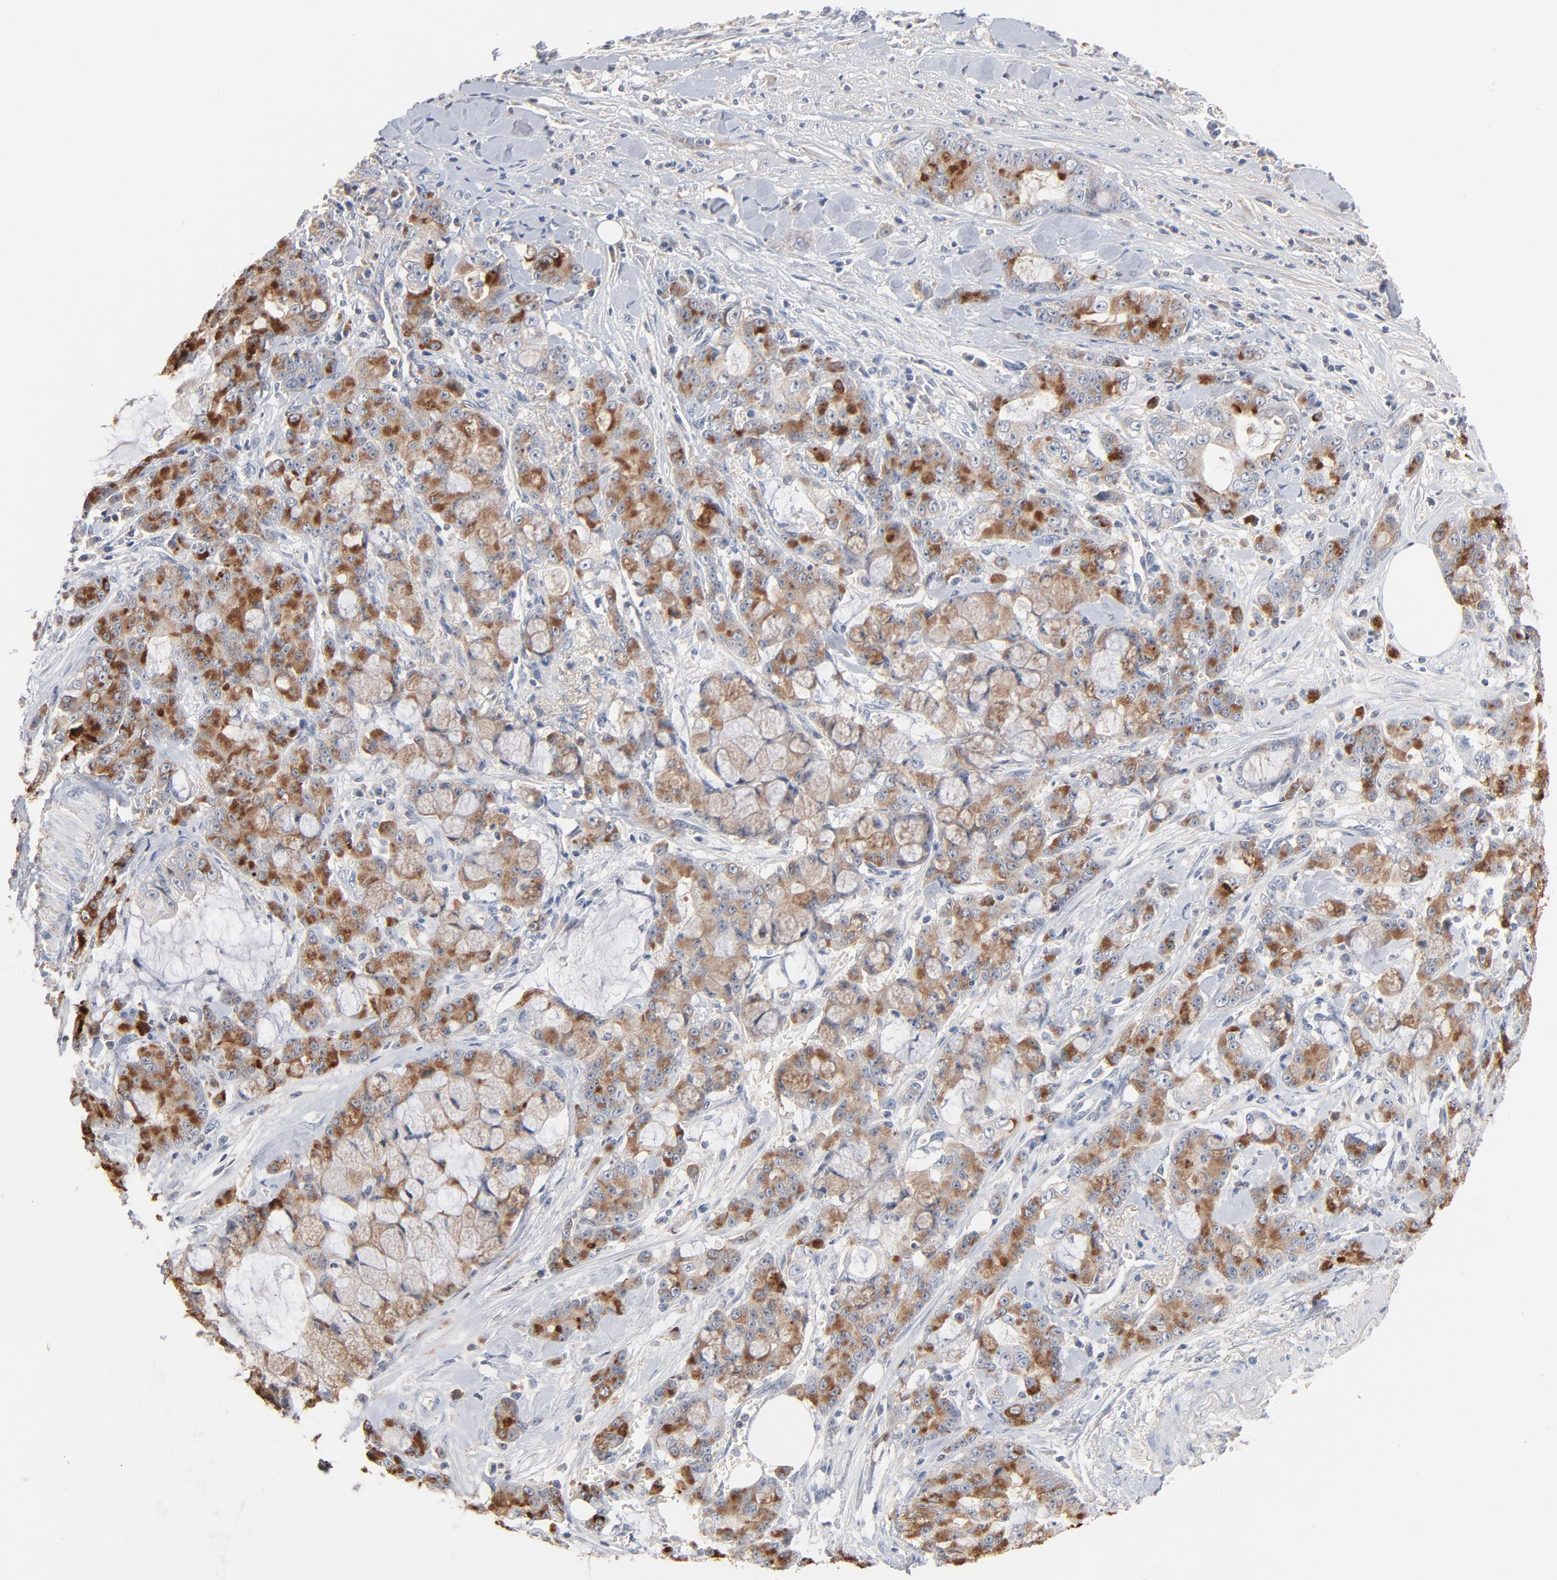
{"staining": {"intensity": "moderate", "quantity": "25%-75%", "location": "cytoplasmic/membranous"}, "tissue": "pancreatic cancer", "cell_type": "Tumor cells", "image_type": "cancer", "snomed": [{"axis": "morphology", "description": "Adenocarcinoma, NOS"}, {"axis": "topography", "description": "Pancreas"}], "caption": "Immunohistochemical staining of human pancreatic cancer exhibits medium levels of moderate cytoplasmic/membranous positivity in about 25%-75% of tumor cells.", "gene": "SERPINA4", "patient": {"sex": "female", "age": 73}}